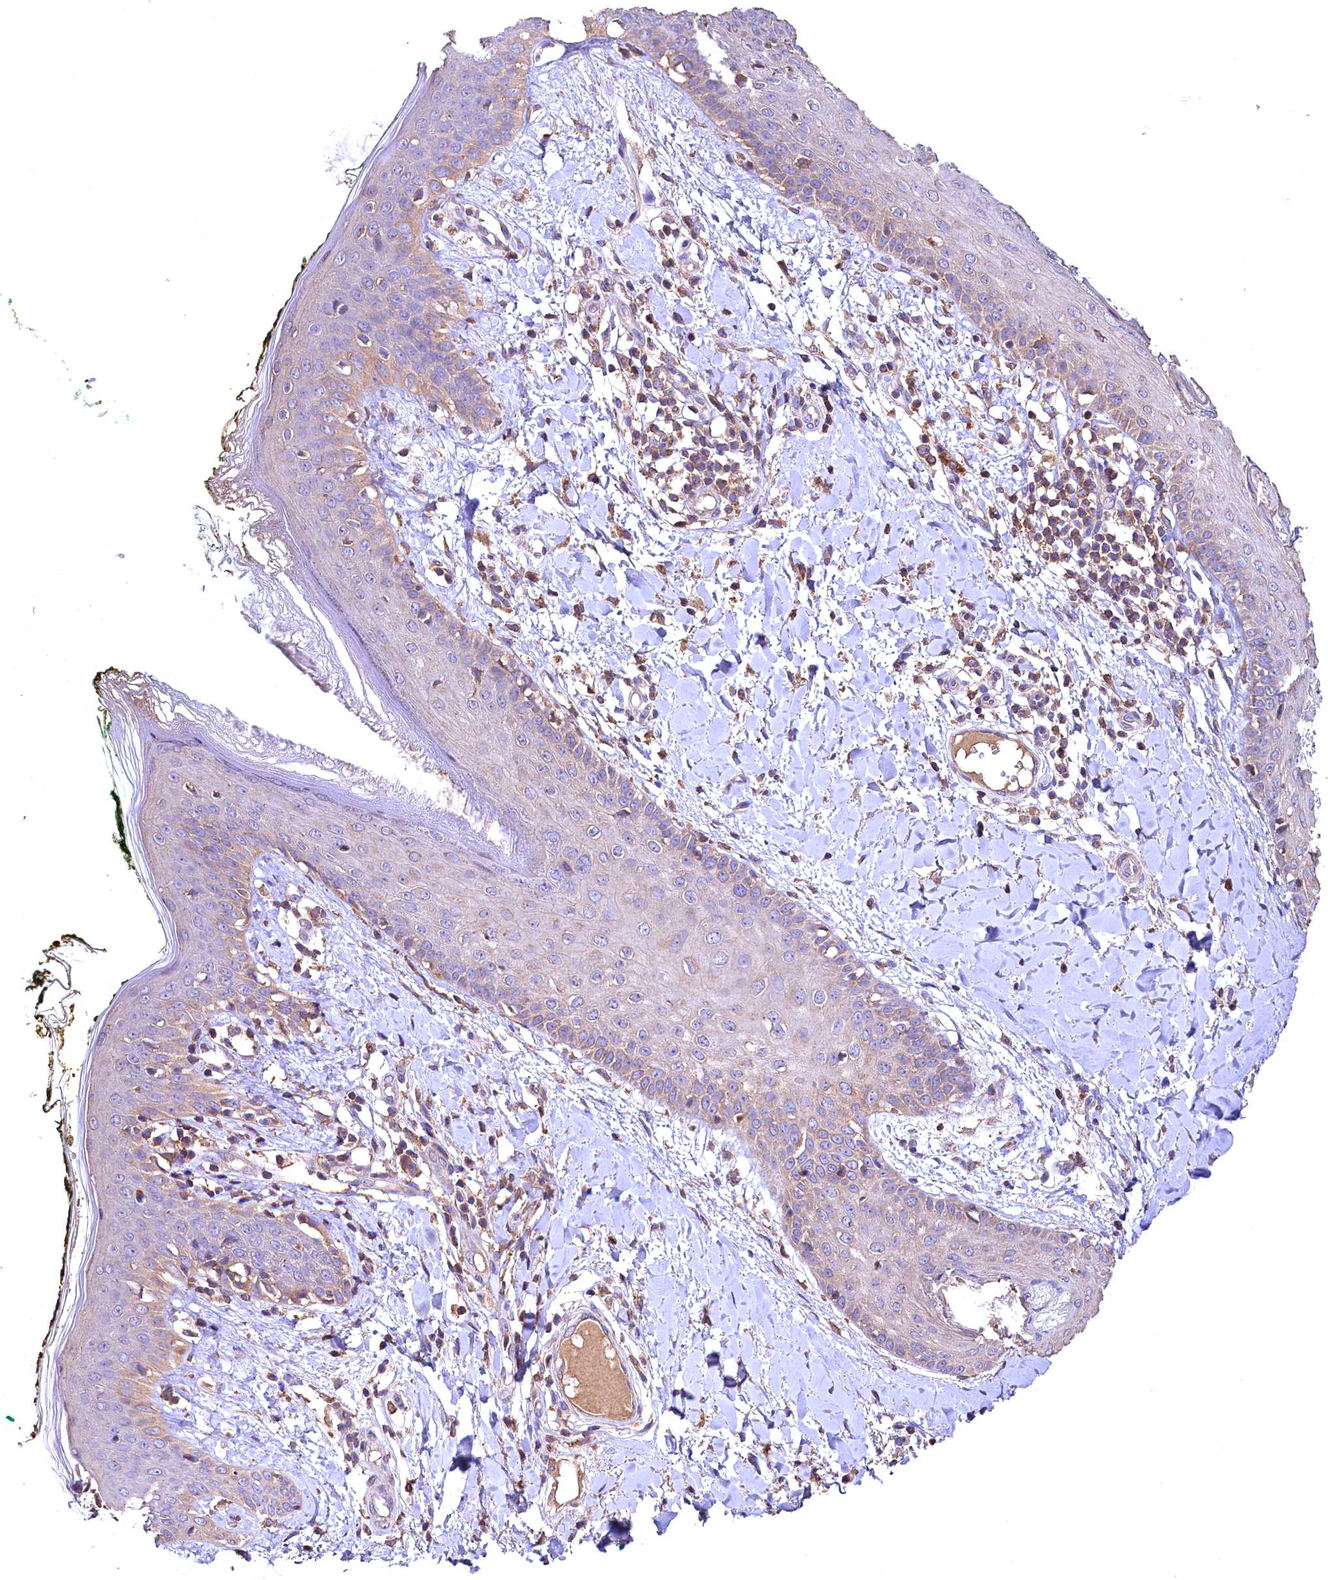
{"staining": {"intensity": "weak", "quantity": "25%-75%", "location": "cytoplasmic/membranous"}, "tissue": "skin", "cell_type": "Fibroblasts", "image_type": "normal", "snomed": [{"axis": "morphology", "description": "Normal tissue, NOS"}, {"axis": "topography", "description": "Skin"}], "caption": "The histopathology image reveals staining of normal skin, revealing weak cytoplasmic/membranous protein expression (brown color) within fibroblasts.", "gene": "ENKD1", "patient": {"sex": "female", "age": 34}}